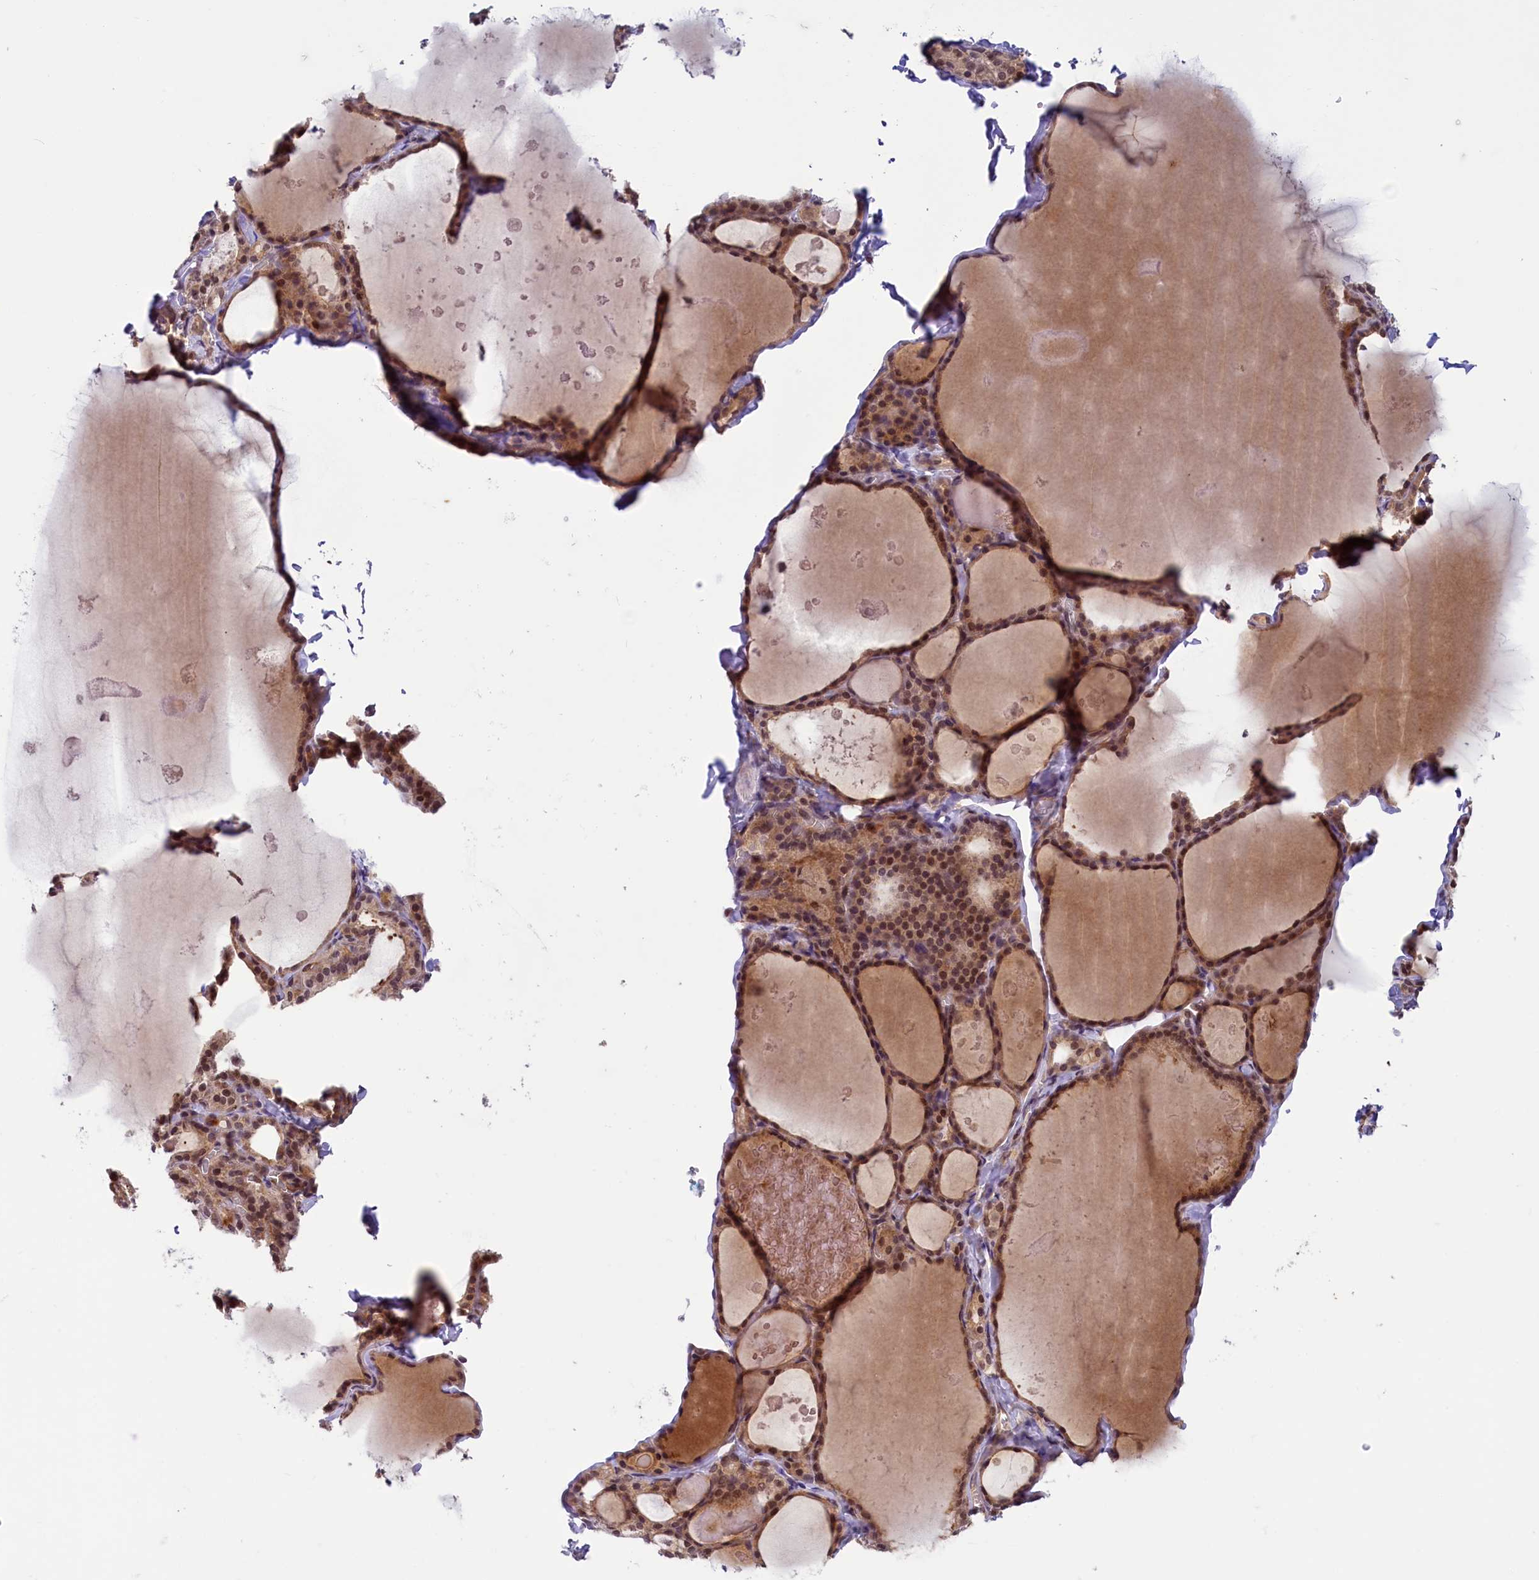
{"staining": {"intensity": "moderate", "quantity": ">75%", "location": "nuclear"}, "tissue": "thyroid gland", "cell_type": "Glandular cells", "image_type": "normal", "snomed": [{"axis": "morphology", "description": "Normal tissue, NOS"}, {"axis": "topography", "description": "Thyroid gland"}], "caption": "Thyroid gland stained for a protein shows moderate nuclear positivity in glandular cells.", "gene": "SLC7A6OS", "patient": {"sex": "male", "age": 56}}